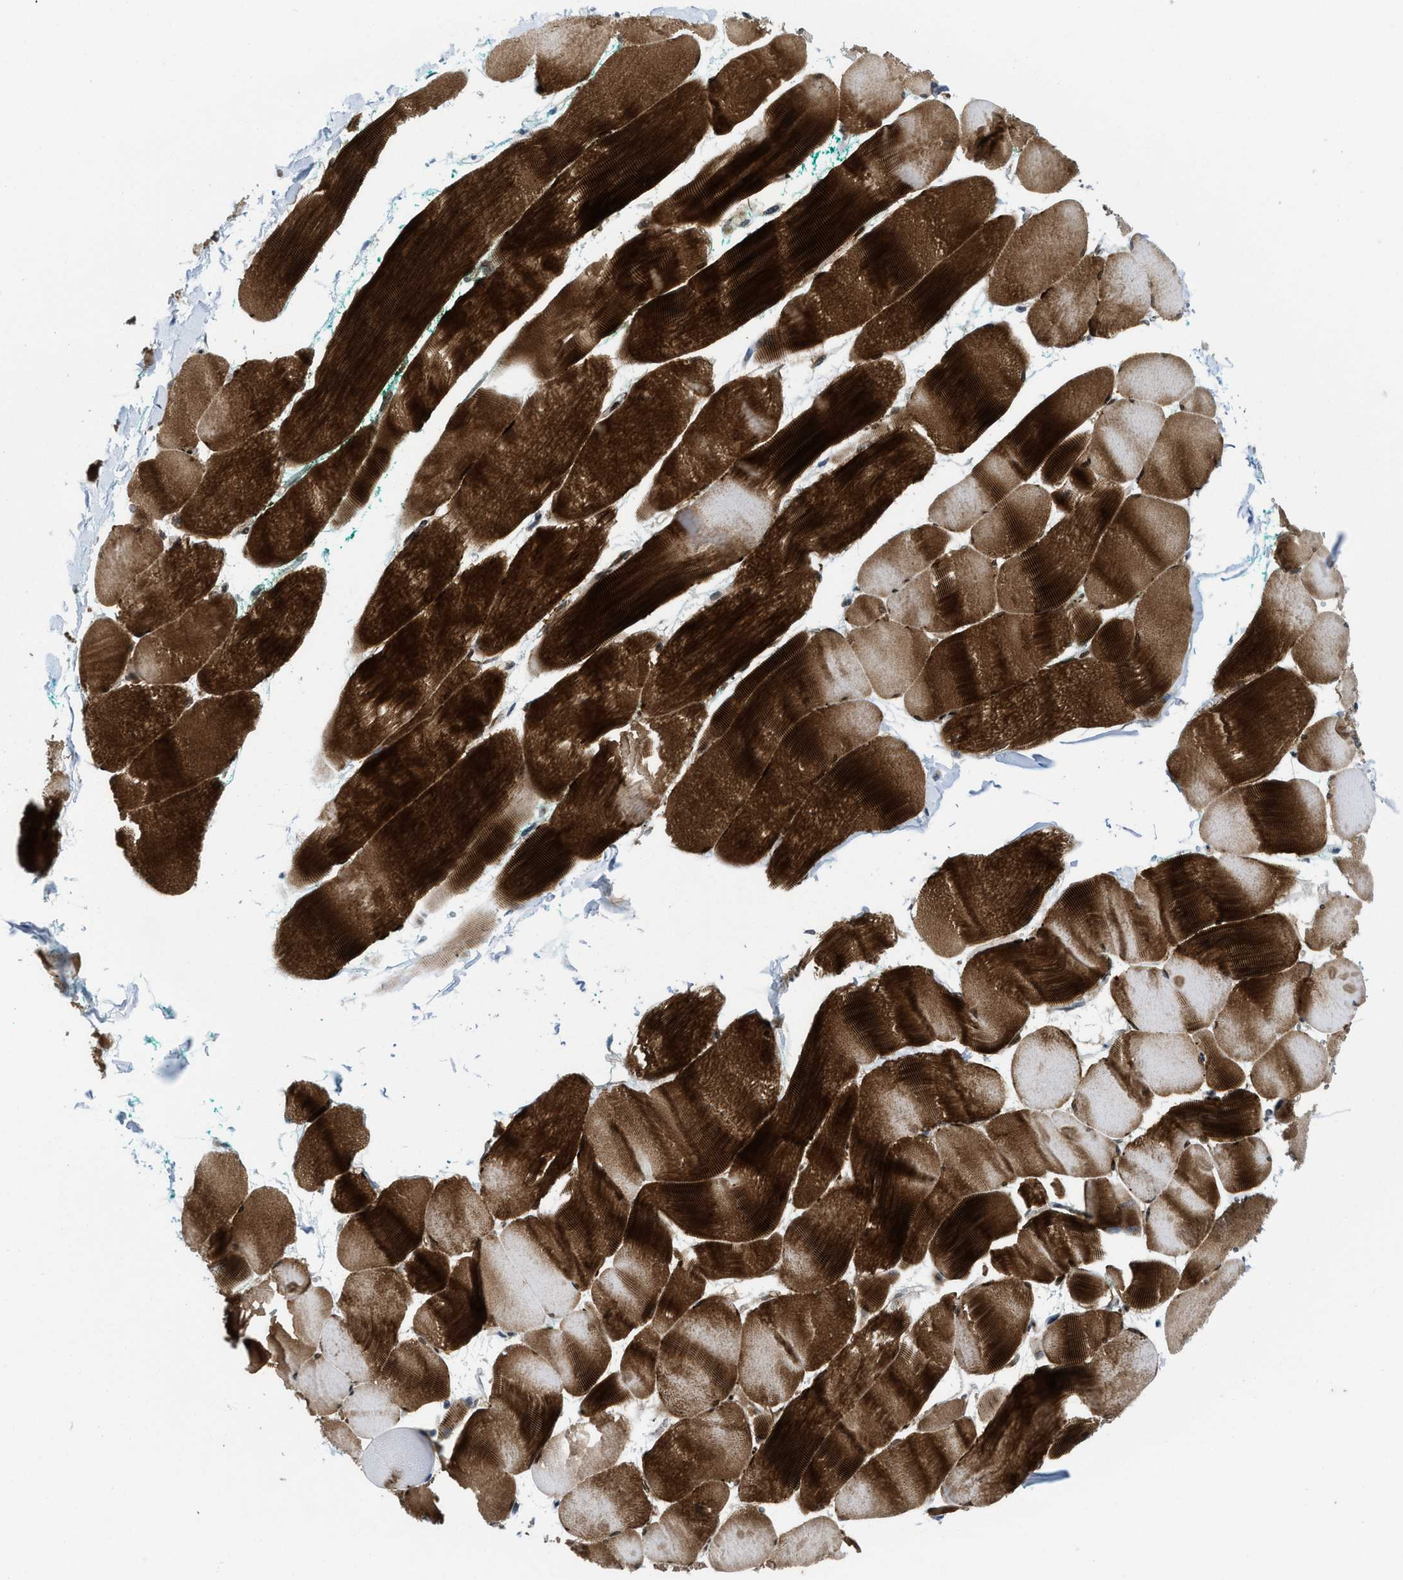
{"staining": {"intensity": "strong", "quantity": ">75%", "location": "cytoplasmic/membranous,nuclear"}, "tissue": "skeletal muscle", "cell_type": "Myocytes", "image_type": "normal", "snomed": [{"axis": "morphology", "description": "Normal tissue, NOS"}, {"axis": "morphology", "description": "Squamous cell carcinoma, NOS"}, {"axis": "topography", "description": "Skeletal muscle"}], "caption": "DAB (3,3'-diaminobenzidine) immunohistochemical staining of benign human skeletal muscle displays strong cytoplasmic/membranous,nuclear protein expression in approximately >75% of myocytes.", "gene": "PDLIM5", "patient": {"sex": "male", "age": 51}}